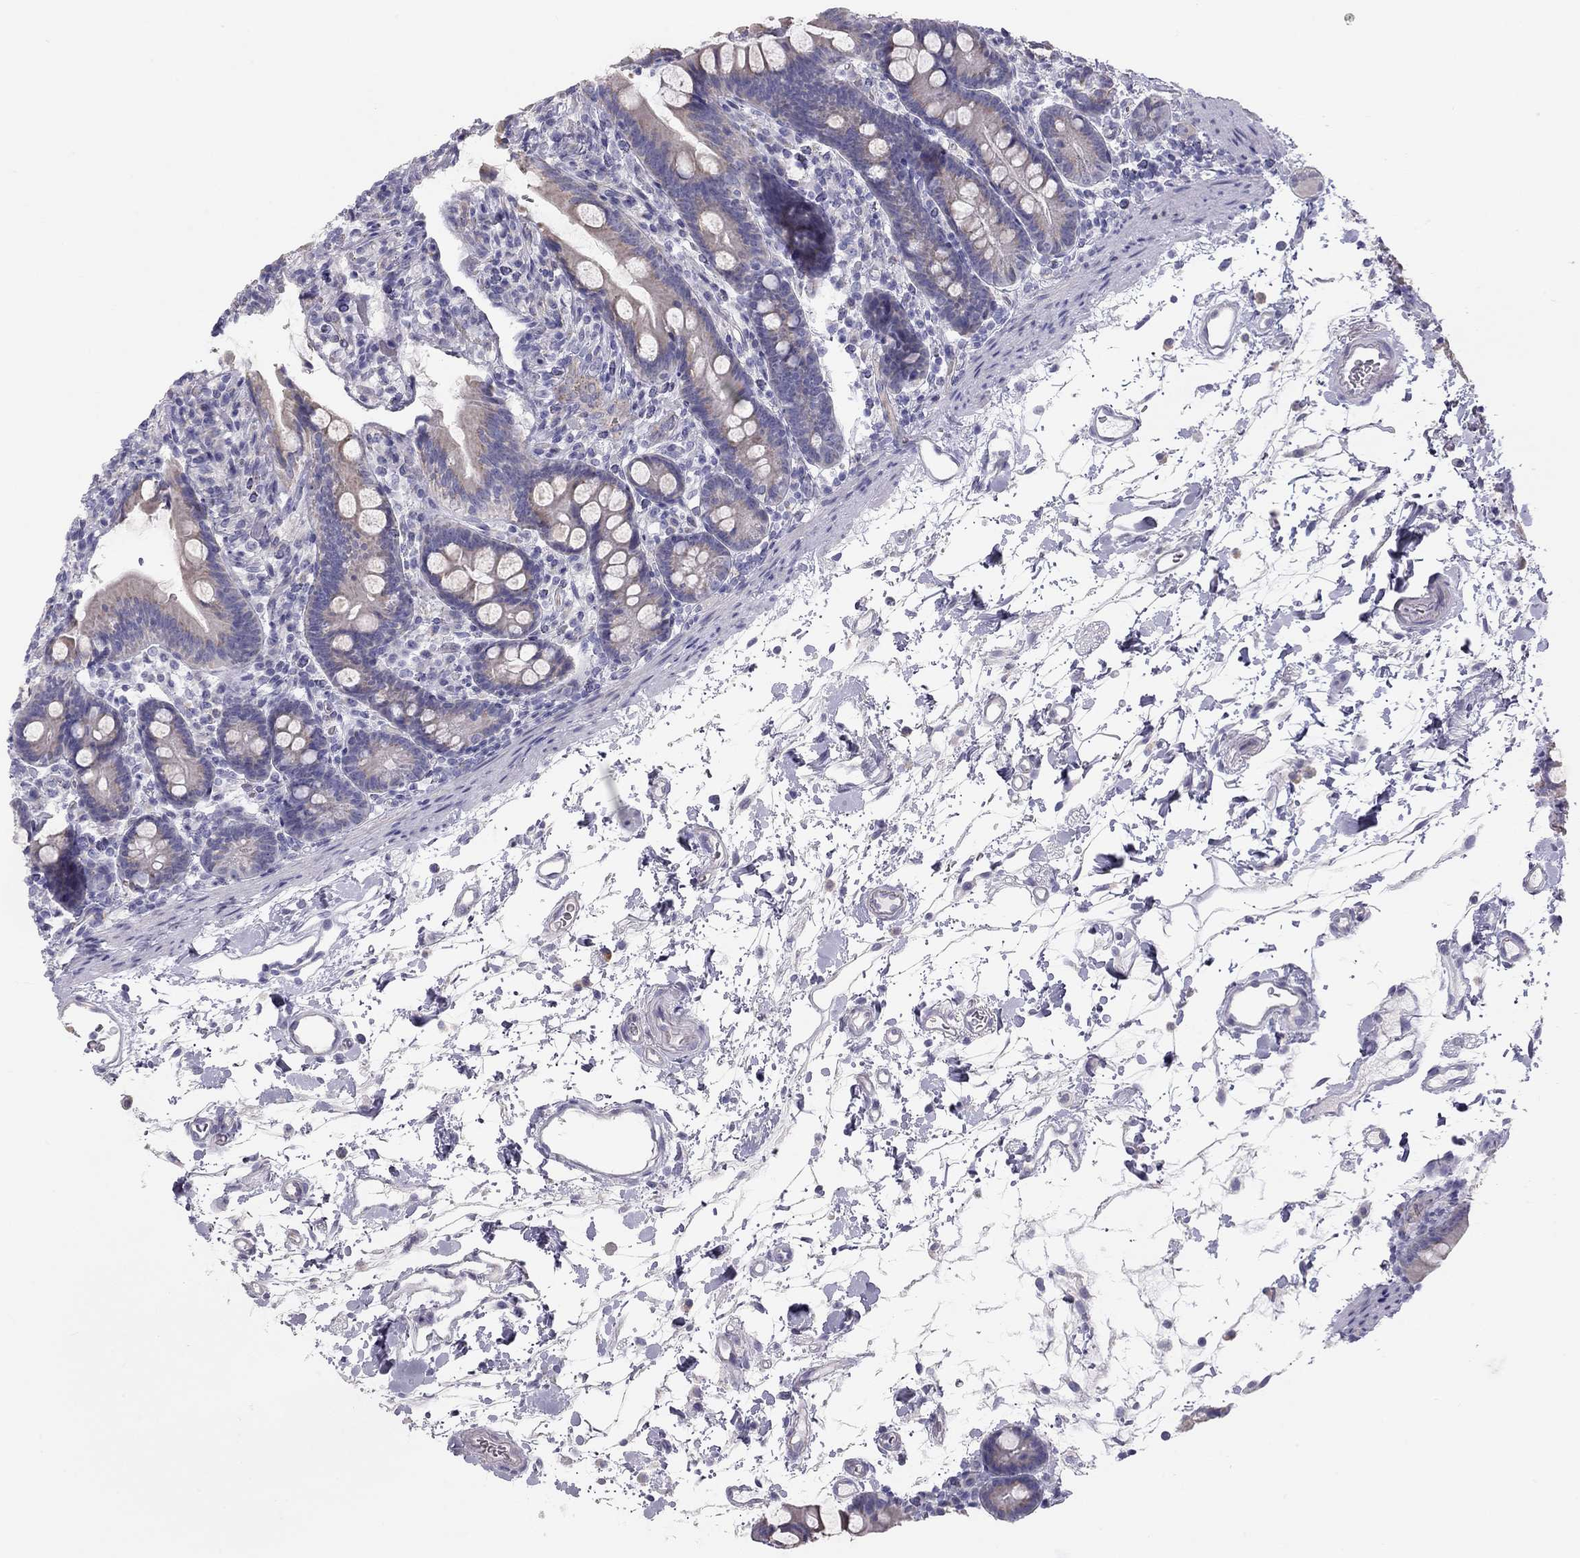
{"staining": {"intensity": "weak", "quantity": "<25%", "location": "cytoplasmic/membranous"}, "tissue": "small intestine", "cell_type": "Glandular cells", "image_type": "normal", "snomed": [{"axis": "morphology", "description": "Normal tissue, NOS"}, {"axis": "topography", "description": "Small intestine"}], "caption": "The immunohistochemistry histopathology image has no significant positivity in glandular cells of small intestine.", "gene": "TDRD6", "patient": {"sex": "female", "age": 44}}